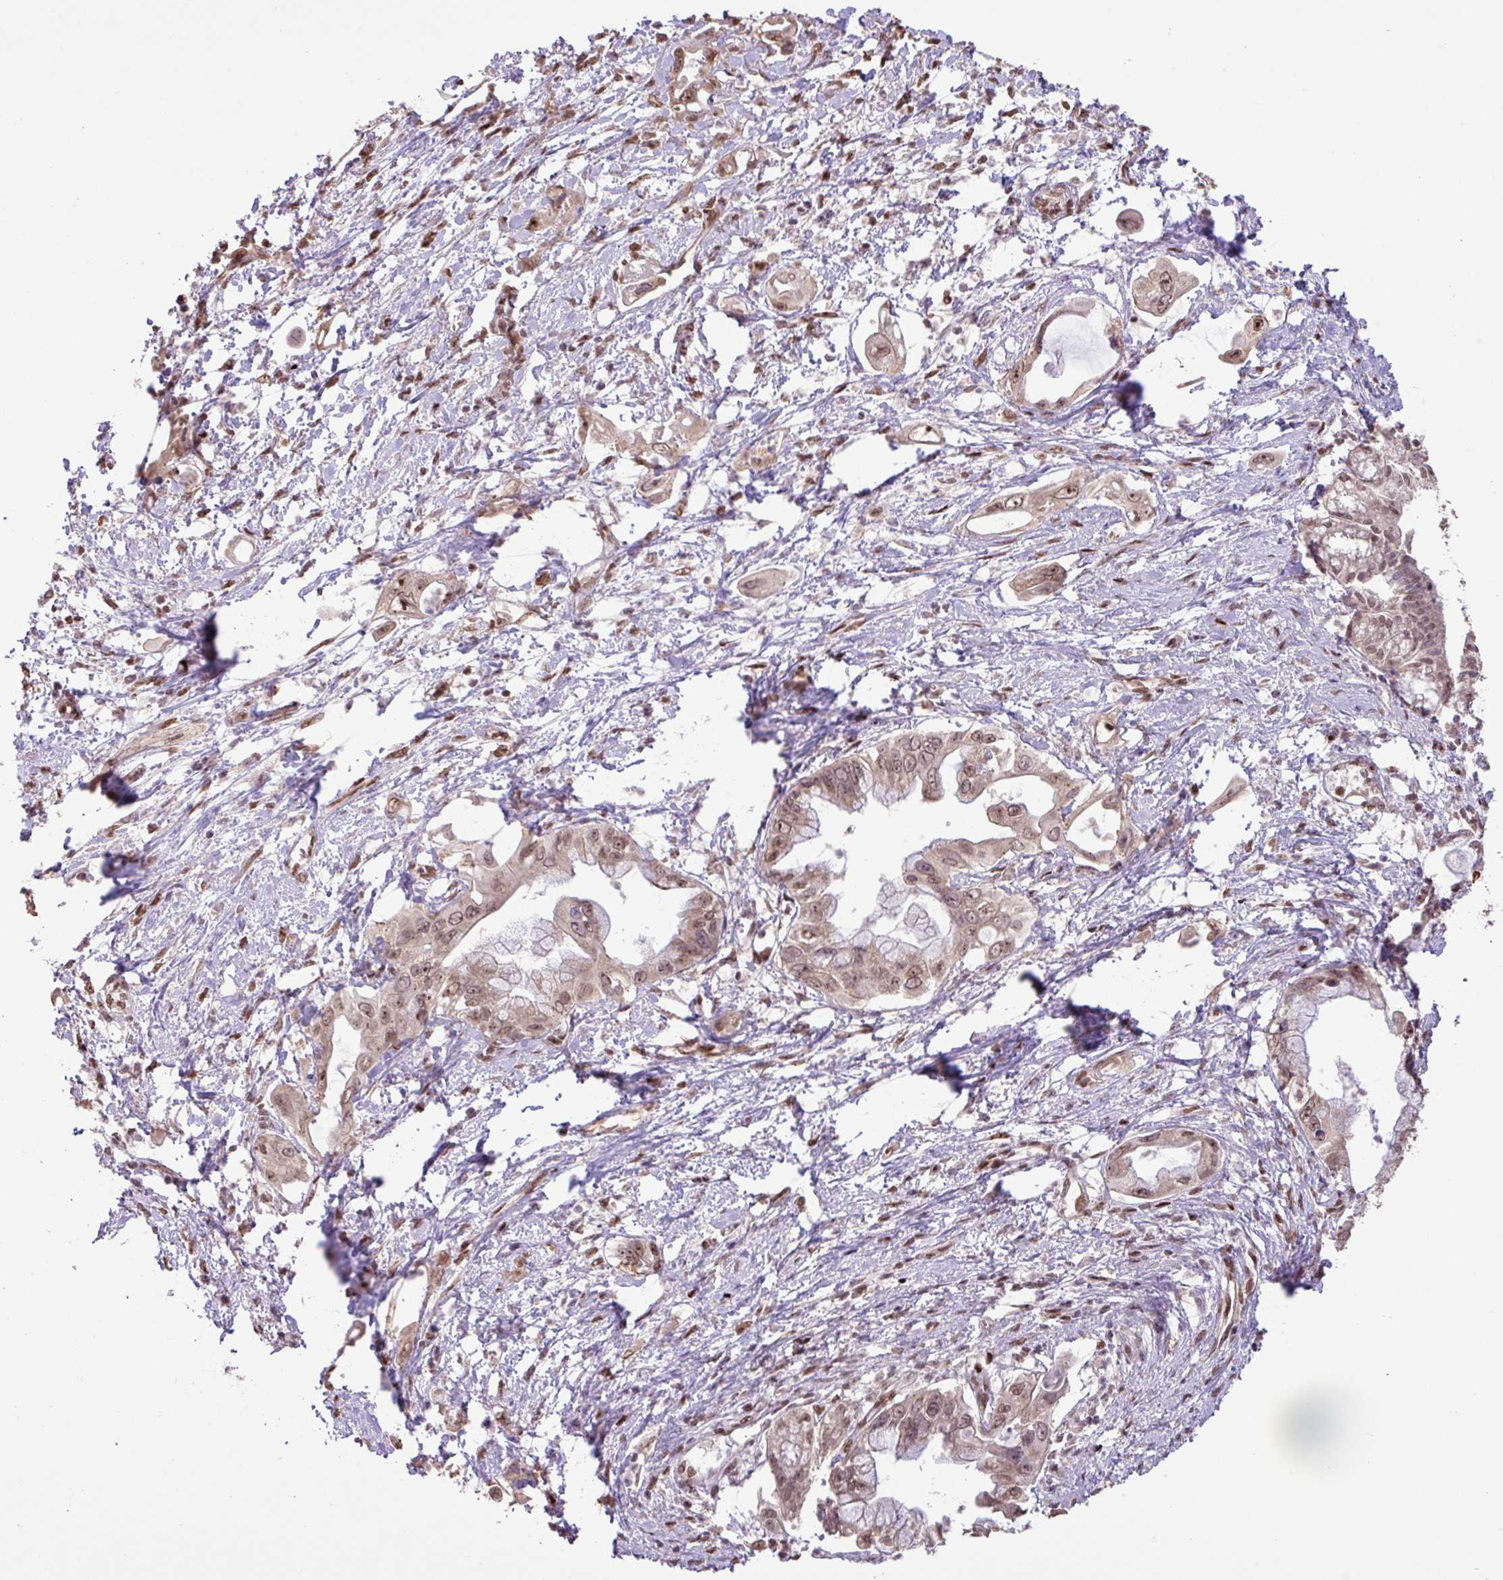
{"staining": {"intensity": "moderate", "quantity": ">75%", "location": "nuclear"}, "tissue": "pancreatic cancer", "cell_type": "Tumor cells", "image_type": "cancer", "snomed": [{"axis": "morphology", "description": "Adenocarcinoma, NOS"}, {"axis": "topography", "description": "Pancreas"}], "caption": "IHC (DAB (3,3'-diaminobenzidine)) staining of human pancreatic cancer (adenocarcinoma) reveals moderate nuclear protein staining in about >75% of tumor cells. (brown staining indicates protein expression, while blue staining denotes nuclei).", "gene": "ZNF709", "patient": {"sex": "male", "age": 61}}